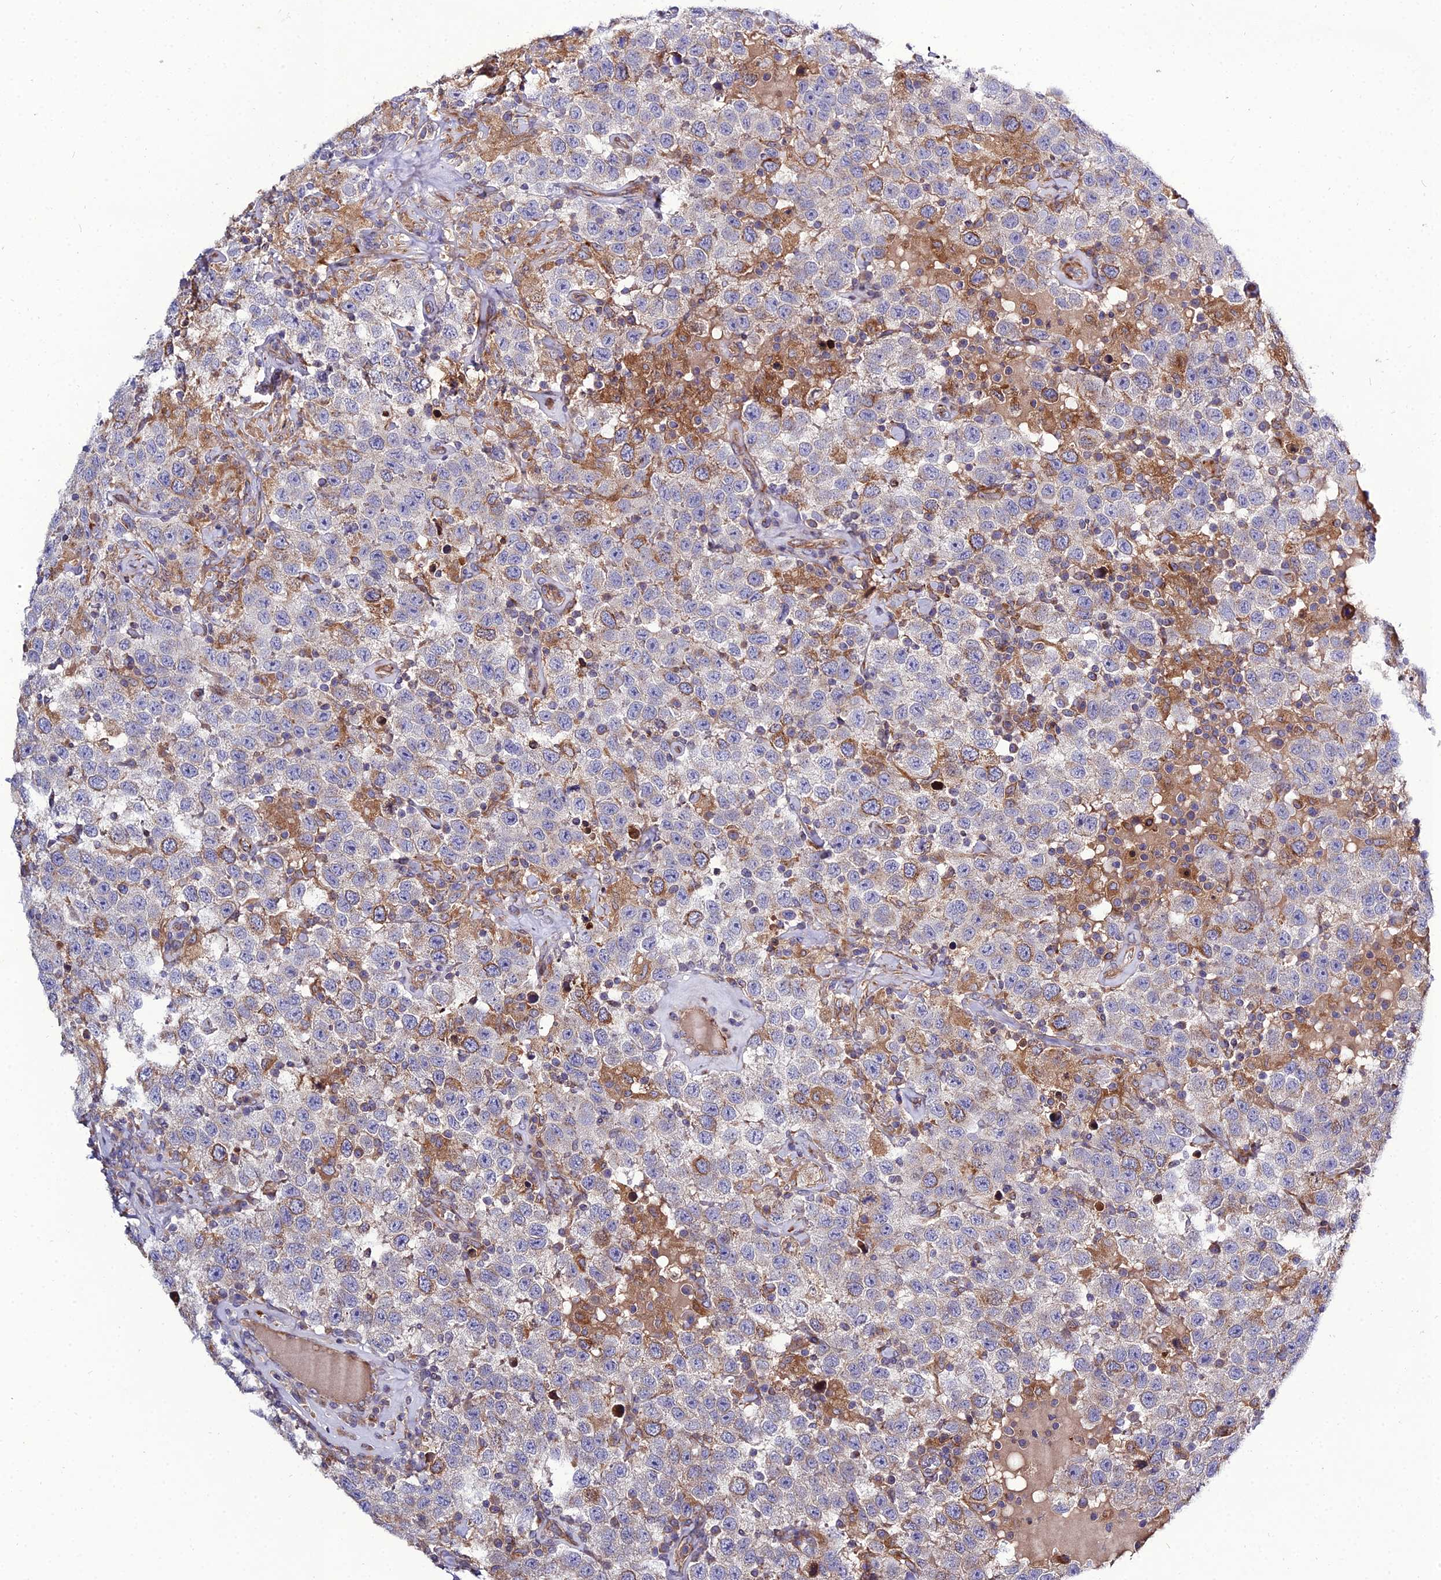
{"staining": {"intensity": "moderate", "quantity": "<25%", "location": "cytoplasmic/membranous"}, "tissue": "testis cancer", "cell_type": "Tumor cells", "image_type": "cancer", "snomed": [{"axis": "morphology", "description": "Seminoma, NOS"}, {"axis": "topography", "description": "Testis"}], "caption": "Immunohistochemistry (IHC) image of testis cancer (seminoma) stained for a protein (brown), which exhibits low levels of moderate cytoplasmic/membranous positivity in about <25% of tumor cells.", "gene": "ARL6IP1", "patient": {"sex": "male", "age": 41}}